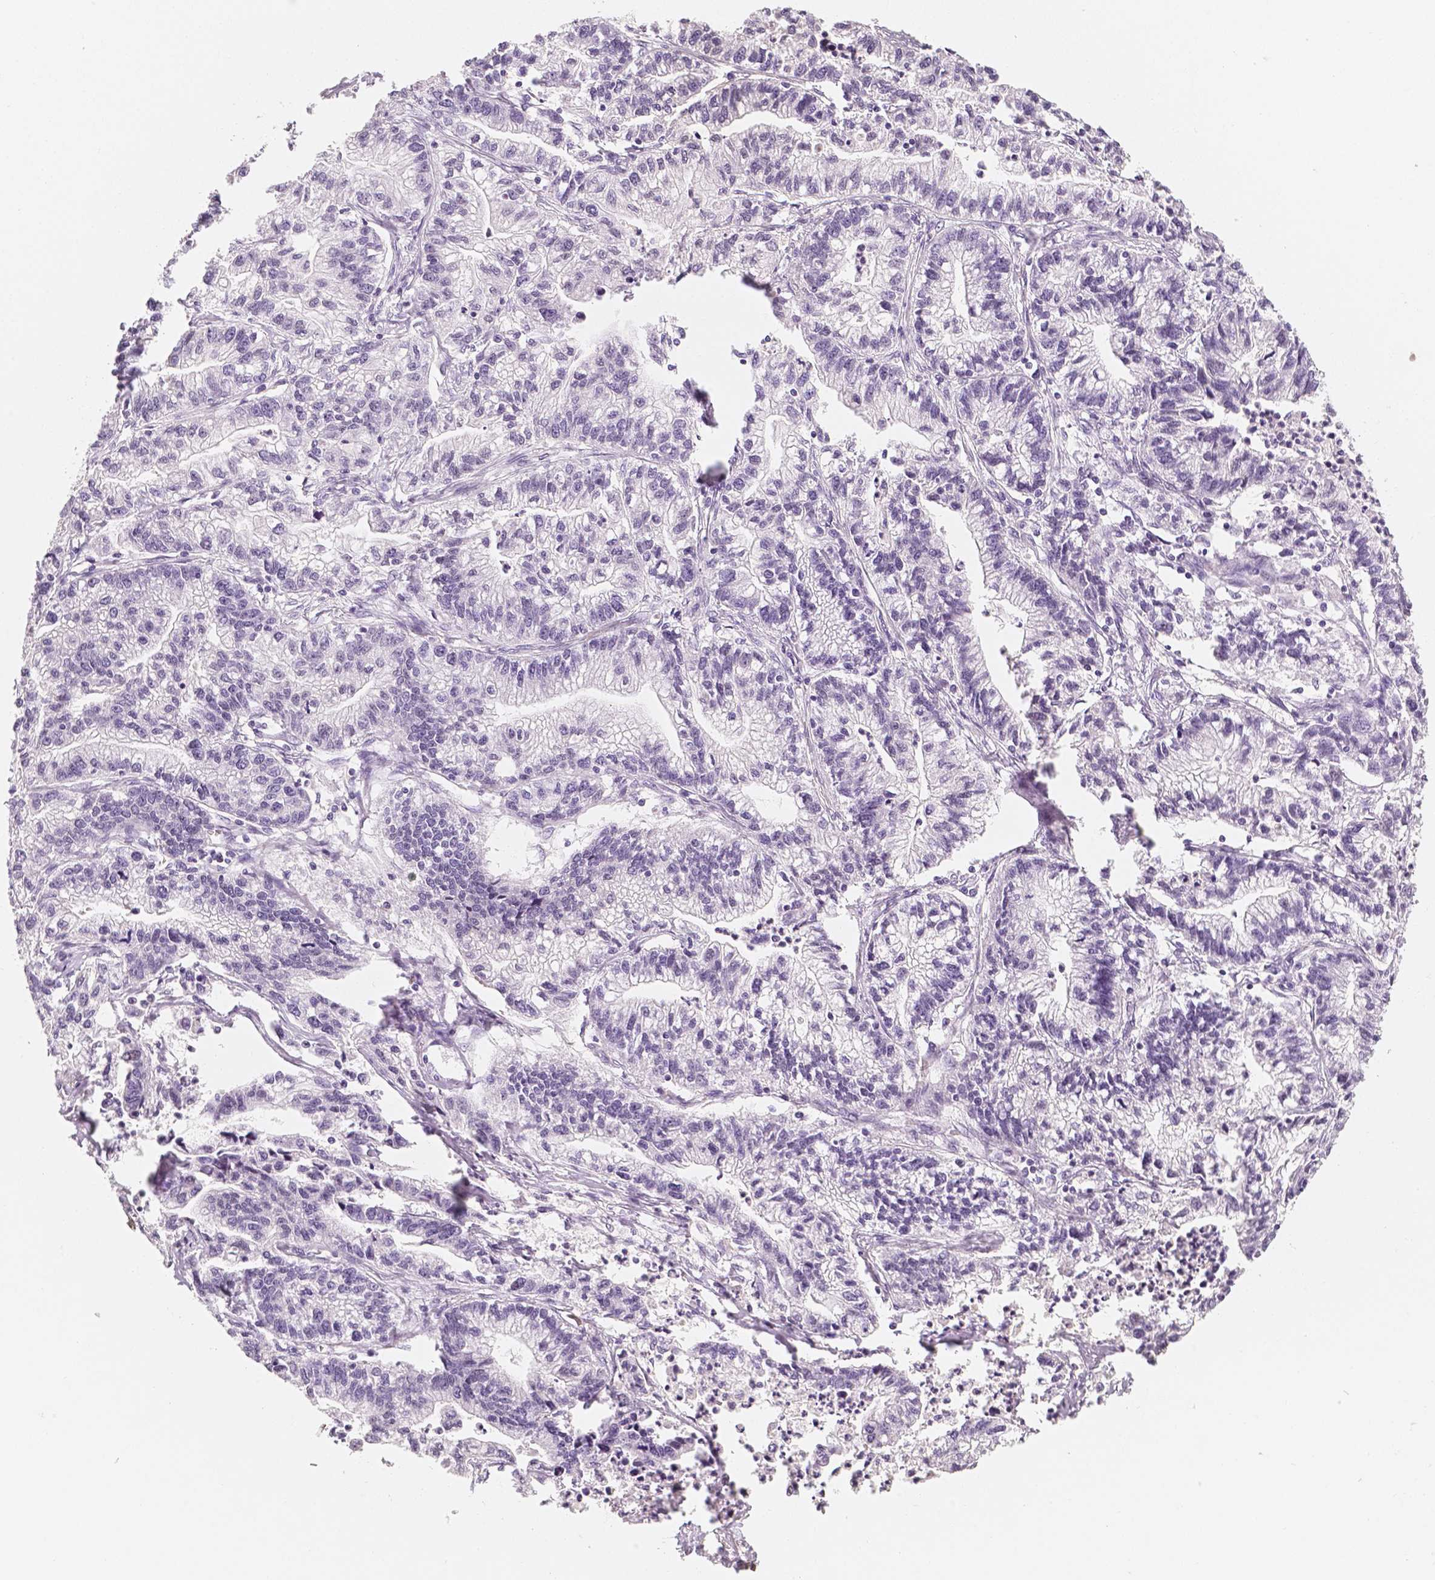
{"staining": {"intensity": "negative", "quantity": "none", "location": "none"}, "tissue": "stomach cancer", "cell_type": "Tumor cells", "image_type": "cancer", "snomed": [{"axis": "morphology", "description": "Adenocarcinoma, NOS"}, {"axis": "topography", "description": "Stomach"}], "caption": "A micrograph of stomach cancer (adenocarcinoma) stained for a protein shows no brown staining in tumor cells.", "gene": "KDM5B", "patient": {"sex": "male", "age": 83}}